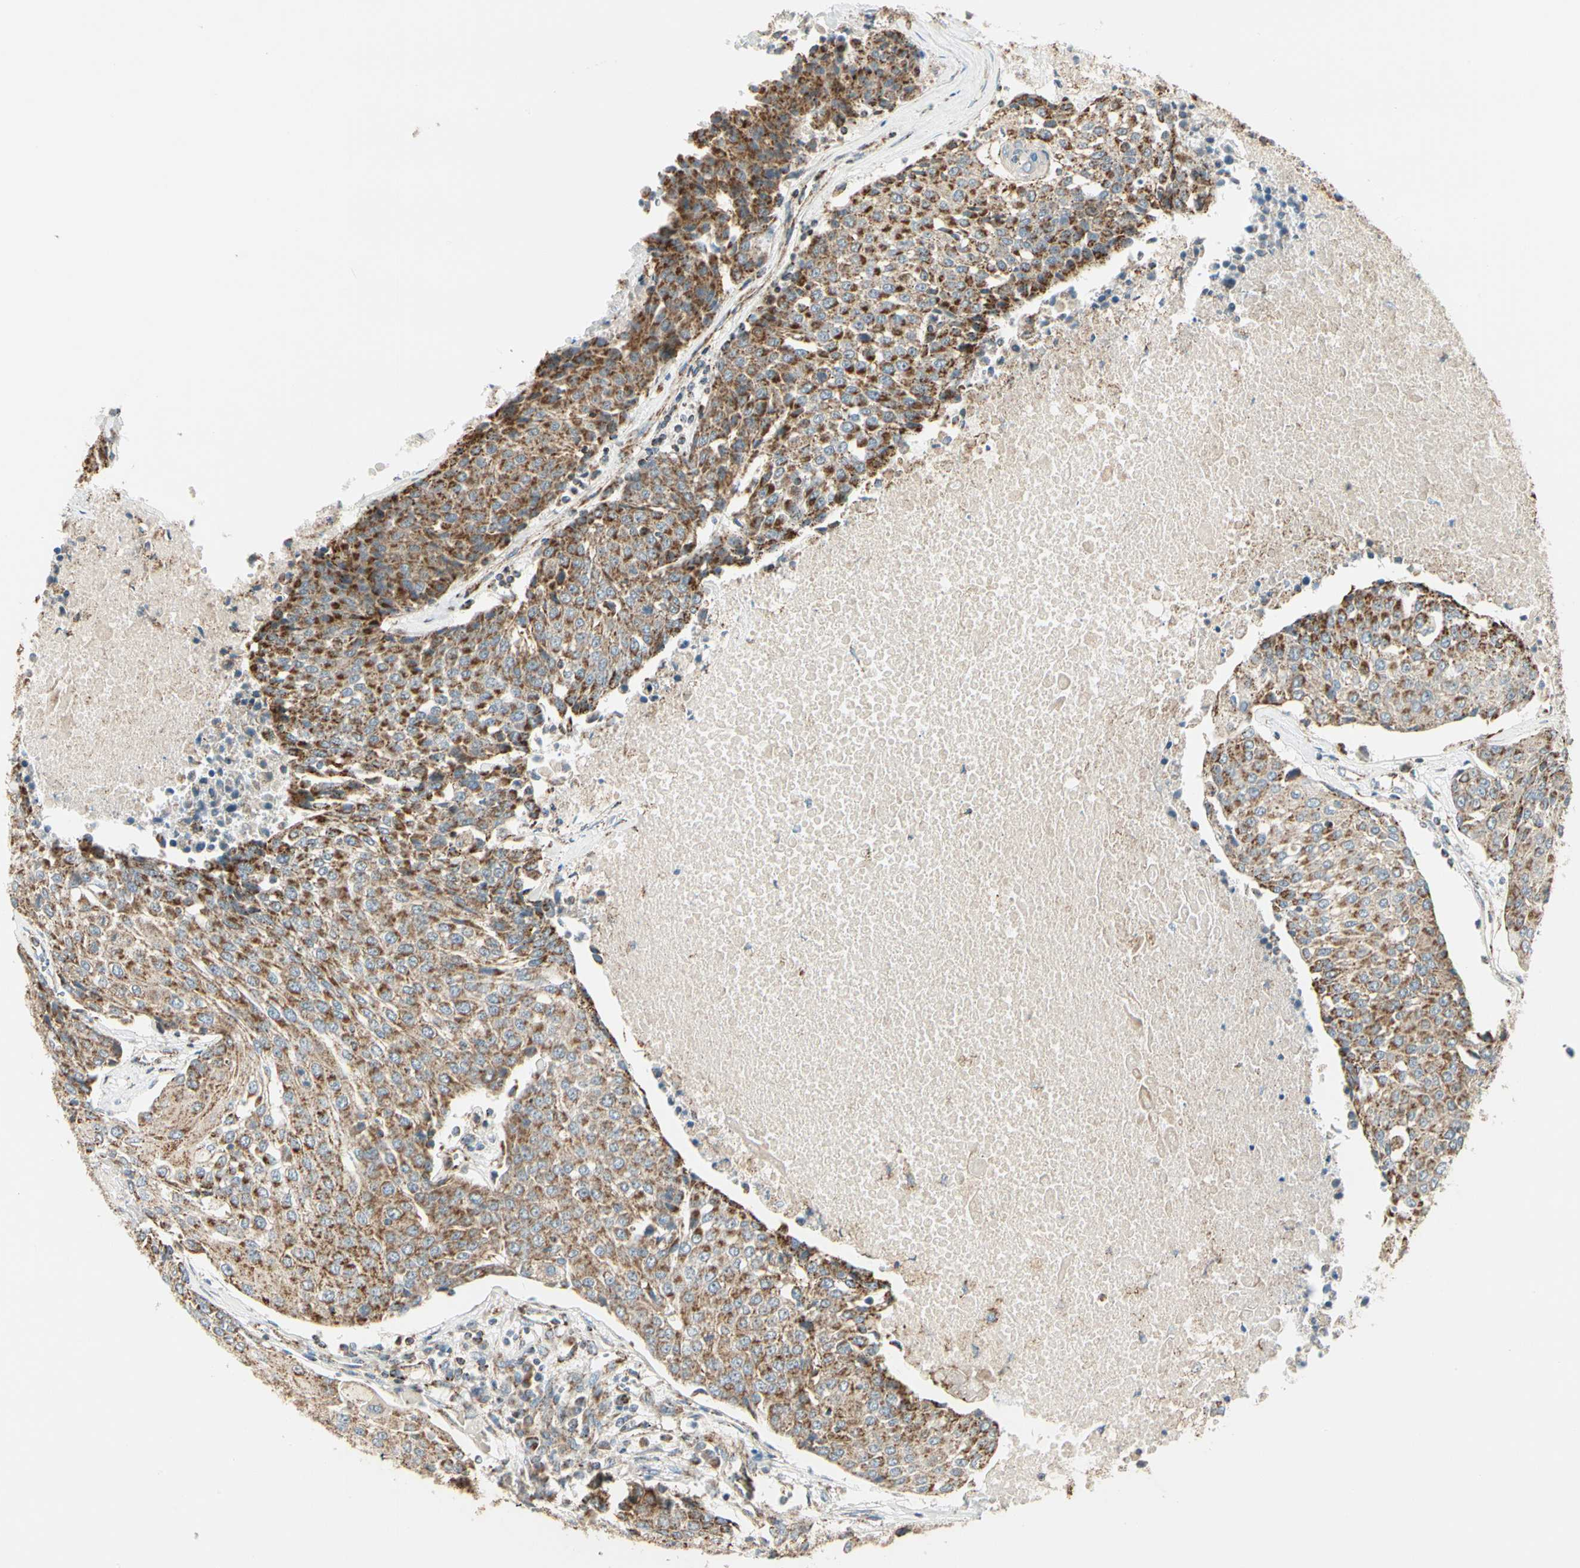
{"staining": {"intensity": "moderate", "quantity": ">75%", "location": "cytoplasmic/membranous"}, "tissue": "urothelial cancer", "cell_type": "Tumor cells", "image_type": "cancer", "snomed": [{"axis": "morphology", "description": "Urothelial carcinoma, High grade"}, {"axis": "topography", "description": "Urinary bladder"}], "caption": "A medium amount of moderate cytoplasmic/membranous staining is appreciated in approximately >75% of tumor cells in urothelial cancer tissue.", "gene": "ANKS6", "patient": {"sex": "female", "age": 85}}